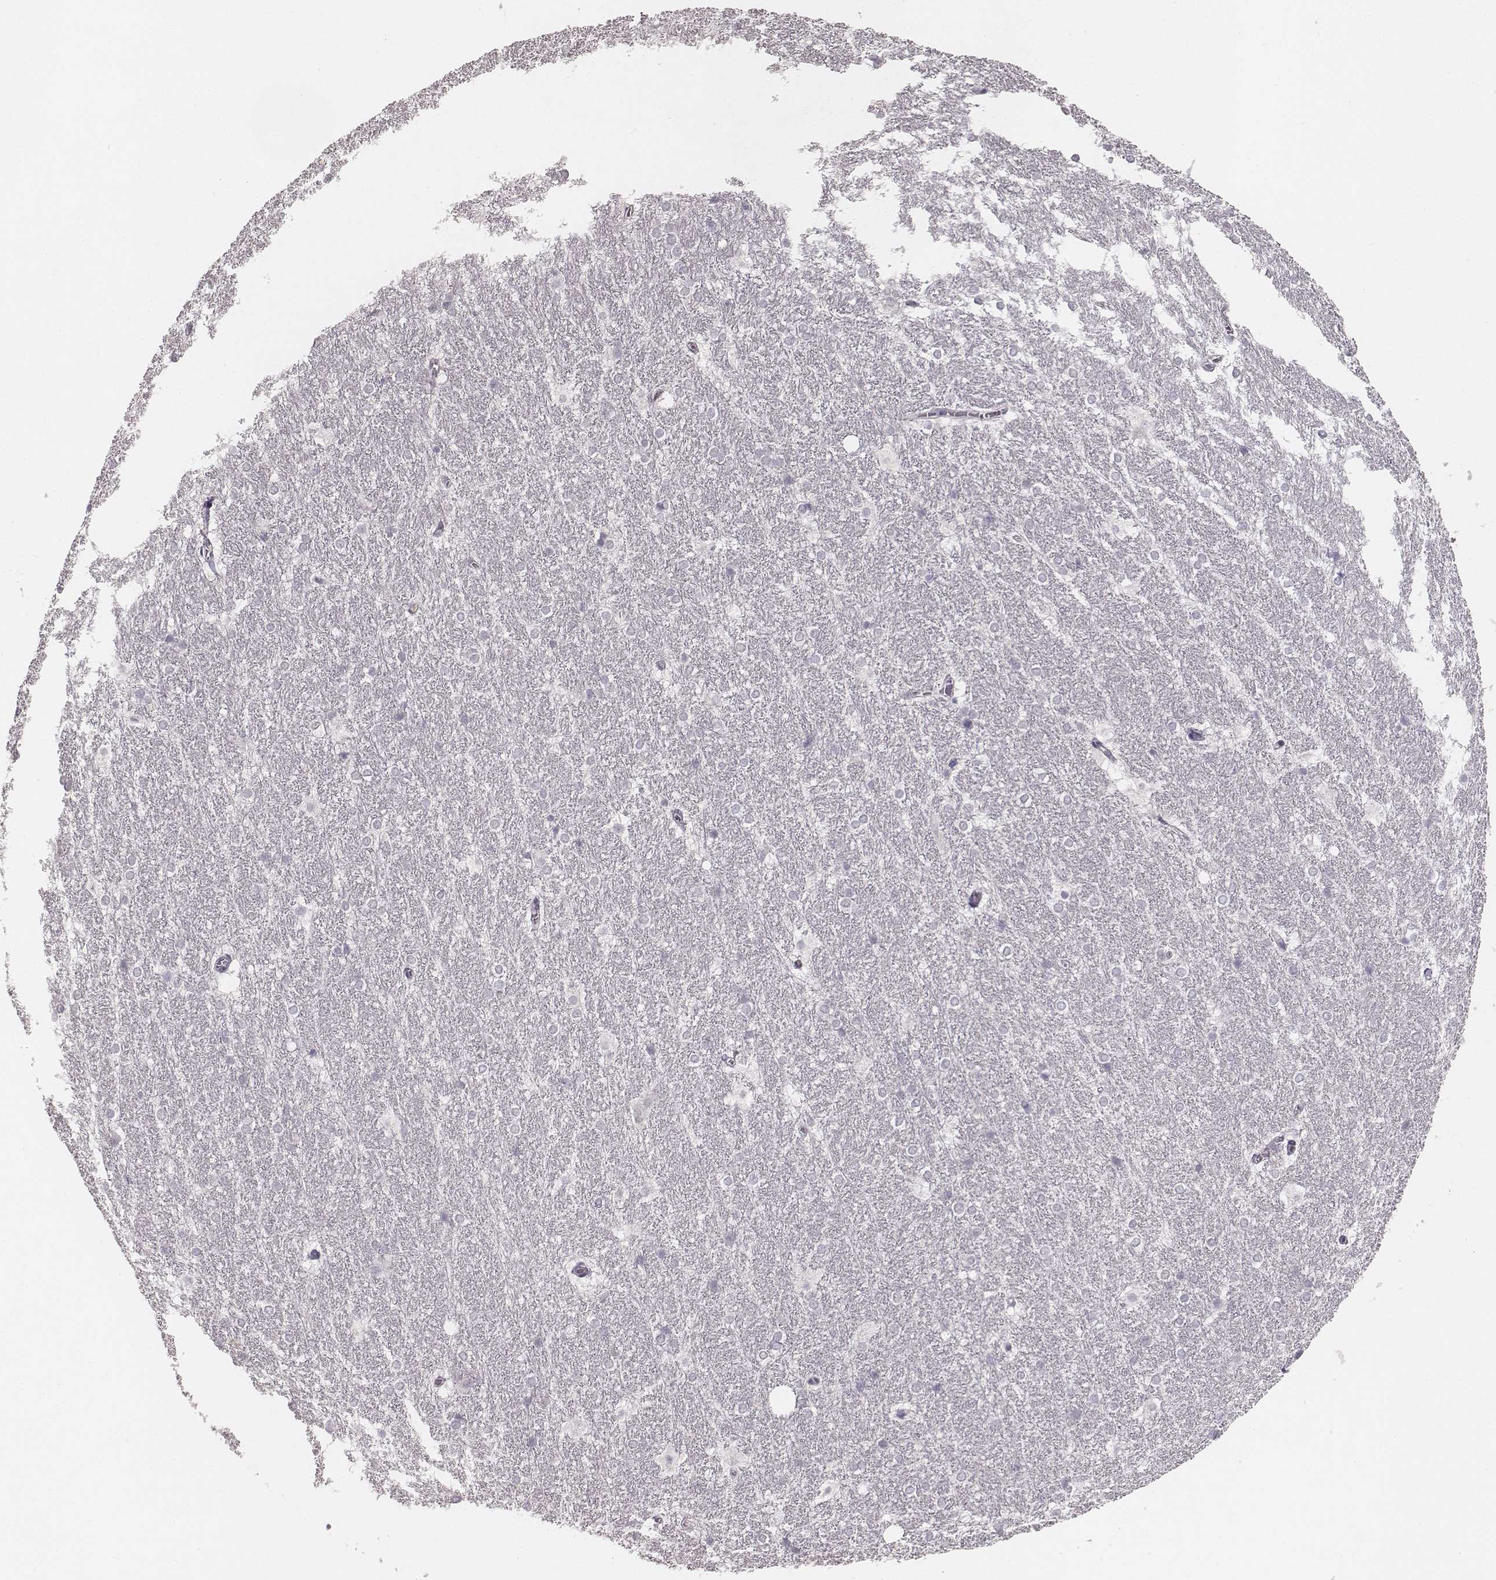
{"staining": {"intensity": "negative", "quantity": "none", "location": "none"}, "tissue": "hippocampus", "cell_type": "Glial cells", "image_type": "normal", "snomed": [{"axis": "morphology", "description": "Normal tissue, NOS"}, {"axis": "topography", "description": "Cerebral cortex"}, {"axis": "topography", "description": "Hippocampus"}], "caption": "Protein analysis of benign hippocampus demonstrates no significant staining in glial cells. (DAB (3,3'-diaminobenzidine) immunohistochemistry (IHC) visualized using brightfield microscopy, high magnification).", "gene": "LY6K", "patient": {"sex": "female", "age": 19}}